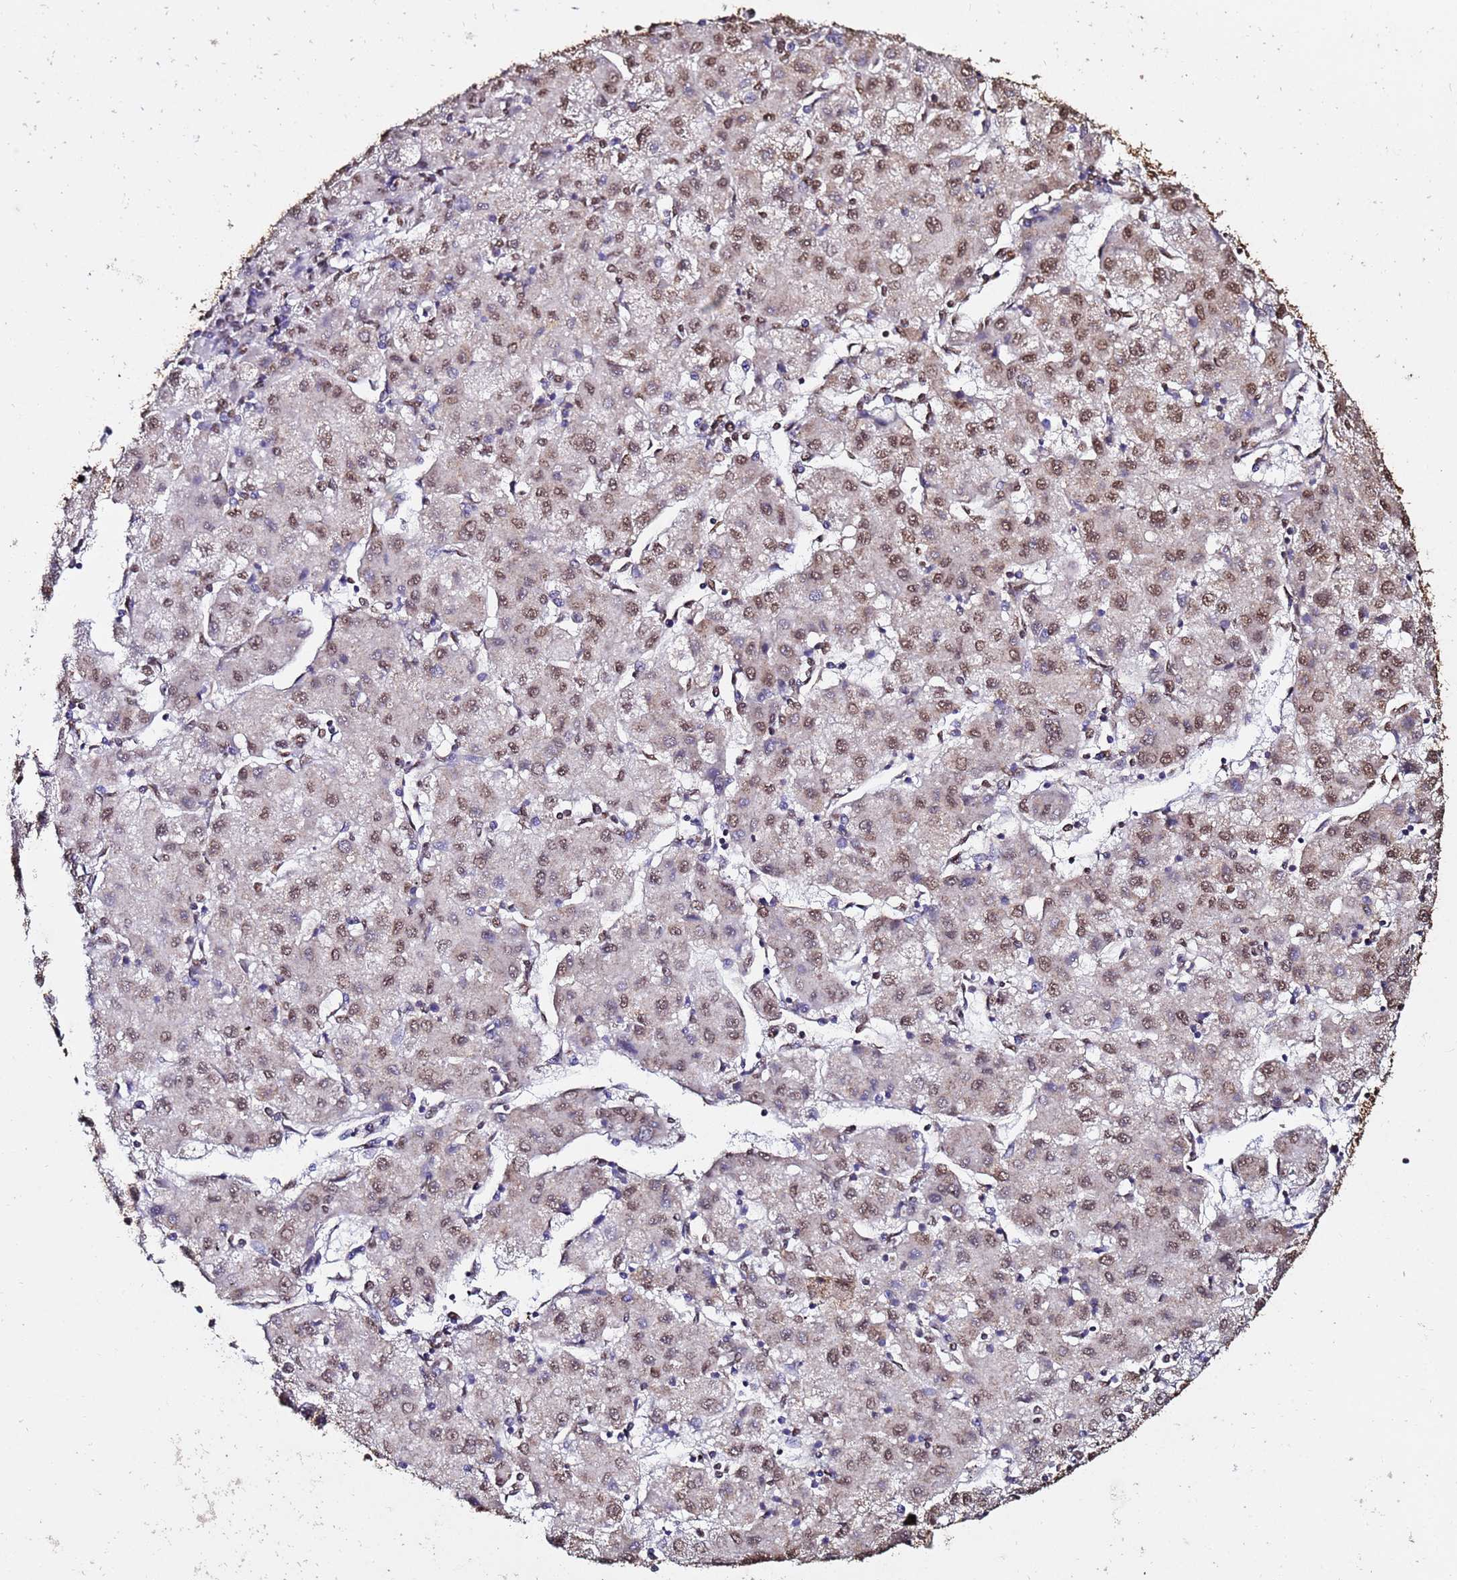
{"staining": {"intensity": "moderate", "quantity": "25%-75%", "location": "nuclear"}, "tissue": "liver cancer", "cell_type": "Tumor cells", "image_type": "cancer", "snomed": [{"axis": "morphology", "description": "Carcinoma, Hepatocellular, NOS"}, {"axis": "topography", "description": "Liver"}], "caption": "Hepatocellular carcinoma (liver) stained with a protein marker demonstrates moderate staining in tumor cells.", "gene": "TRIP6", "patient": {"sex": "male", "age": 72}}